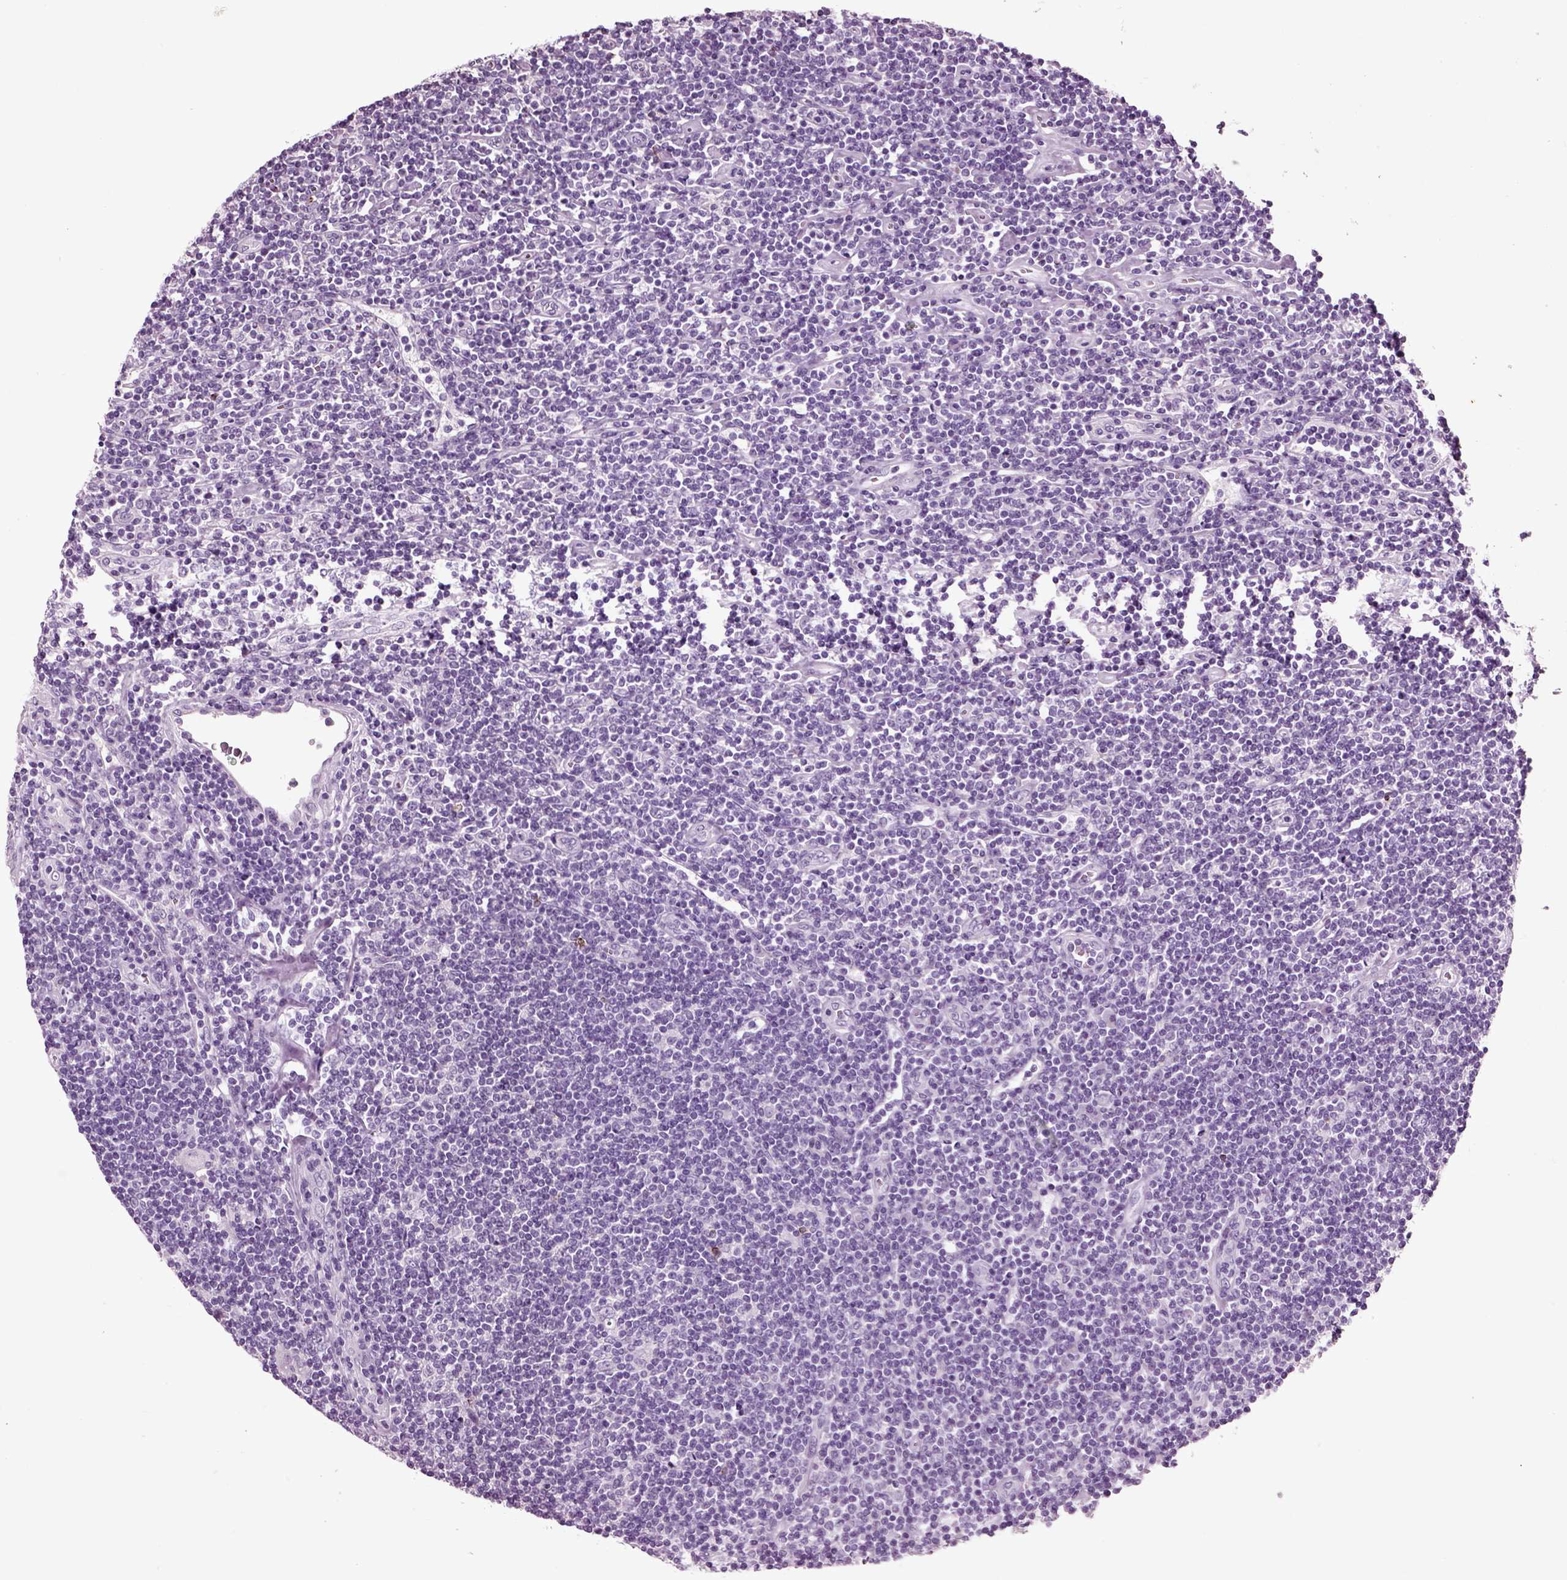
{"staining": {"intensity": "negative", "quantity": "none", "location": "none"}, "tissue": "lymphoma", "cell_type": "Tumor cells", "image_type": "cancer", "snomed": [{"axis": "morphology", "description": "Hodgkin's disease, NOS"}, {"axis": "topography", "description": "Lymph node"}], "caption": "Immunohistochemistry (IHC) micrograph of human lymphoma stained for a protein (brown), which shows no expression in tumor cells.", "gene": "CHGB", "patient": {"sex": "male", "age": 40}}